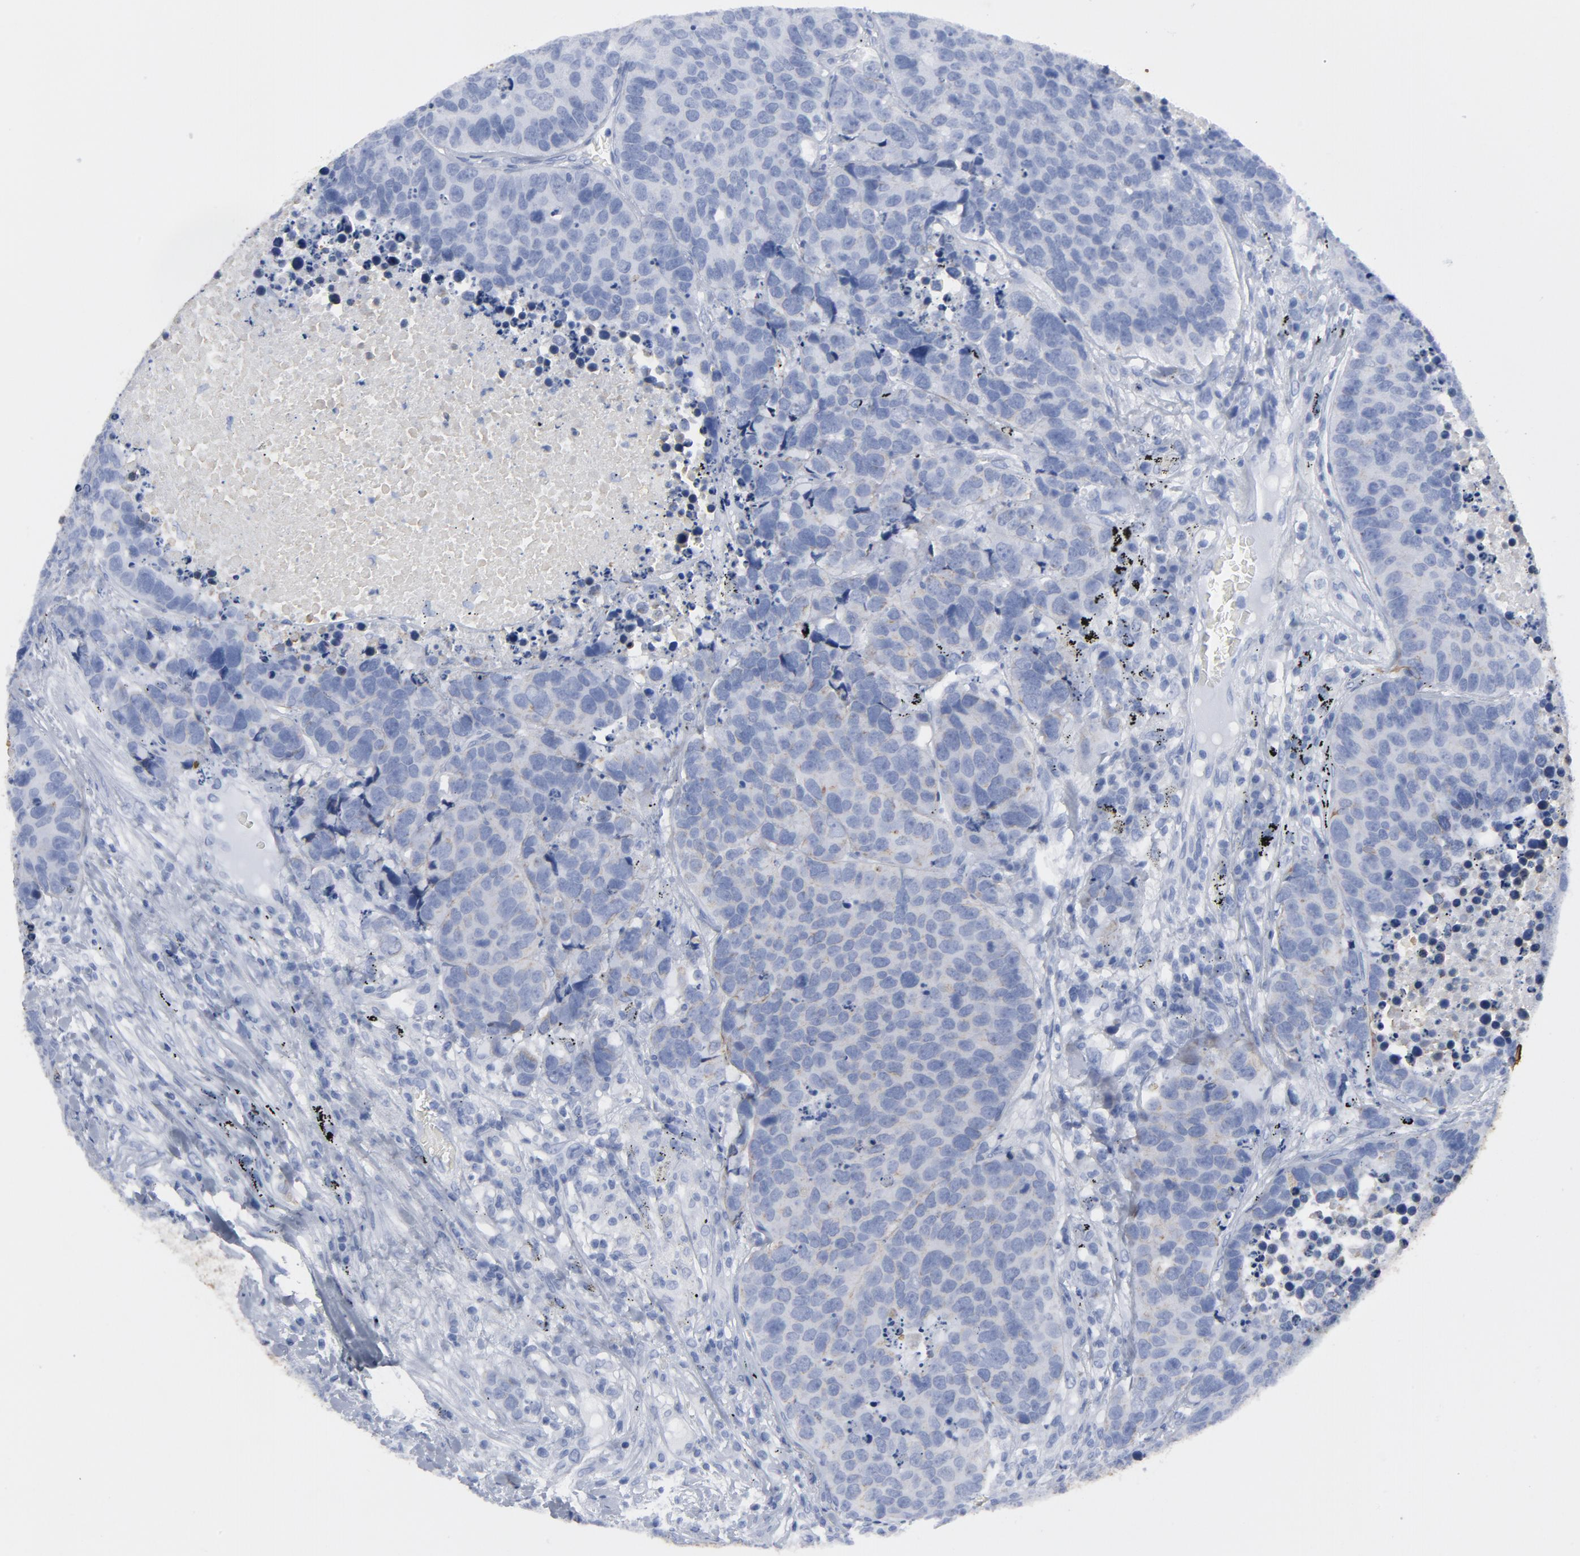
{"staining": {"intensity": "weak", "quantity": "<25%", "location": "cytoplasmic/membranous"}, "tissue": "carcinoid", "cell_type": "Tumor cells", "image_type": "cancer", "snomed": [{"axis": "morphology", "description": "Carcinoid, malignant, NOS"}, {"axis": "topography", "description": "Lung"}], "caption": "An IHC histopathology image of malignant carcinoid is shown. There is no staining in tumor cells of malignant carcinoid. (Brightfield microscopy of DAB (3,3'-diaminobenzidine) immunohistochemistry (IHC) at high magnification).", "gene": "TSPAN6", "patient": {"sex": "male", "age": 60}}